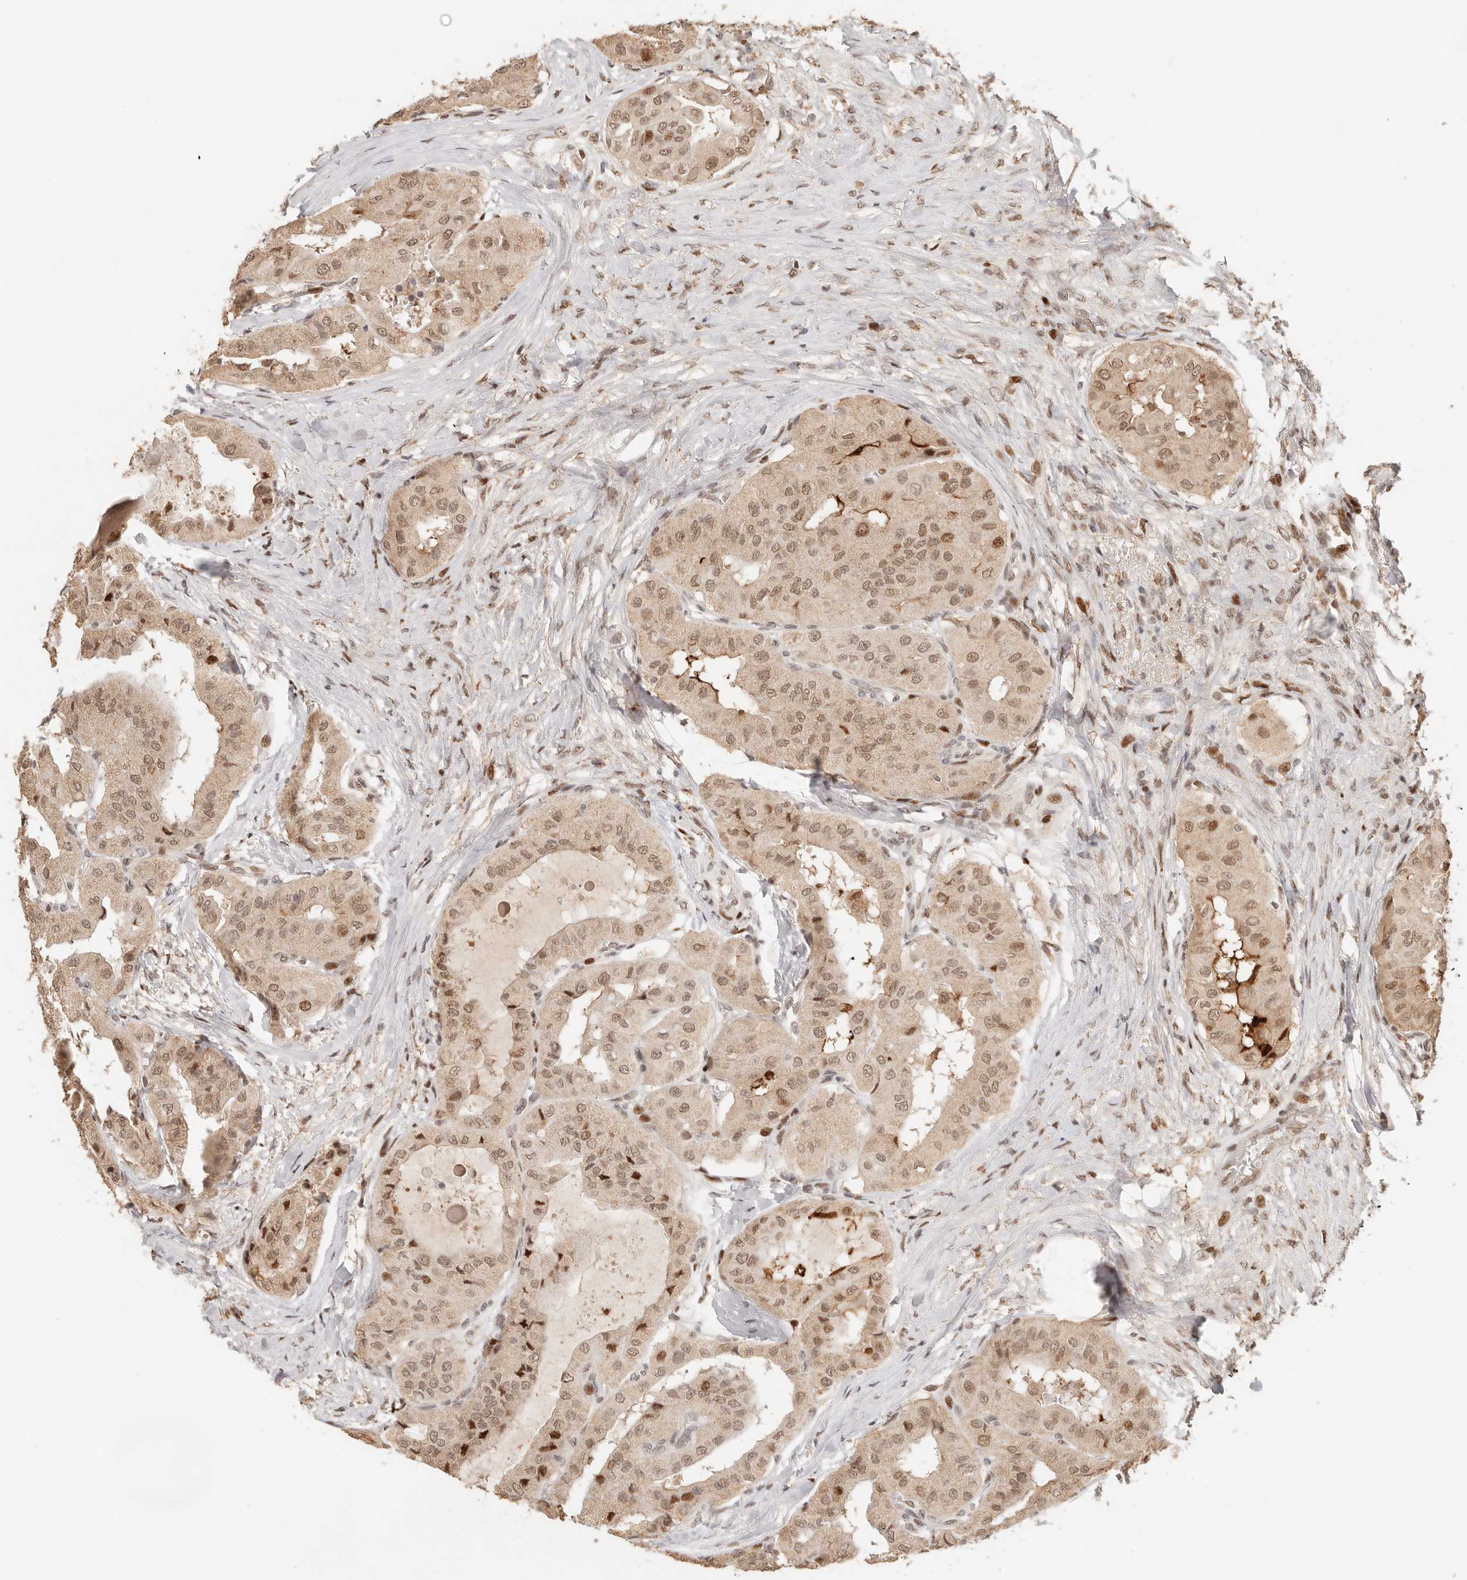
{"staining": {"intensity": "moderate", "quantity": ">75%", "location": "nuclear"}, "tissue": "thyroid cancer", "cell_type": "Tumor cells", "image_type": "cancer", "snomed": [{"axis": "morphology", "description": "Papillary adenocarcinoma, NOS"}, {"axis": "topography", "description": "Thyroid gland"}], "caption": "Papillary adenocarcinoma (thyroid) was stained to show a protein in brown. There is medium levels of moderate nuclear expression in approximately >75% of tumor cells.", "gene": "NPAS2", "patient": {"sex": "female", "age": 59}}